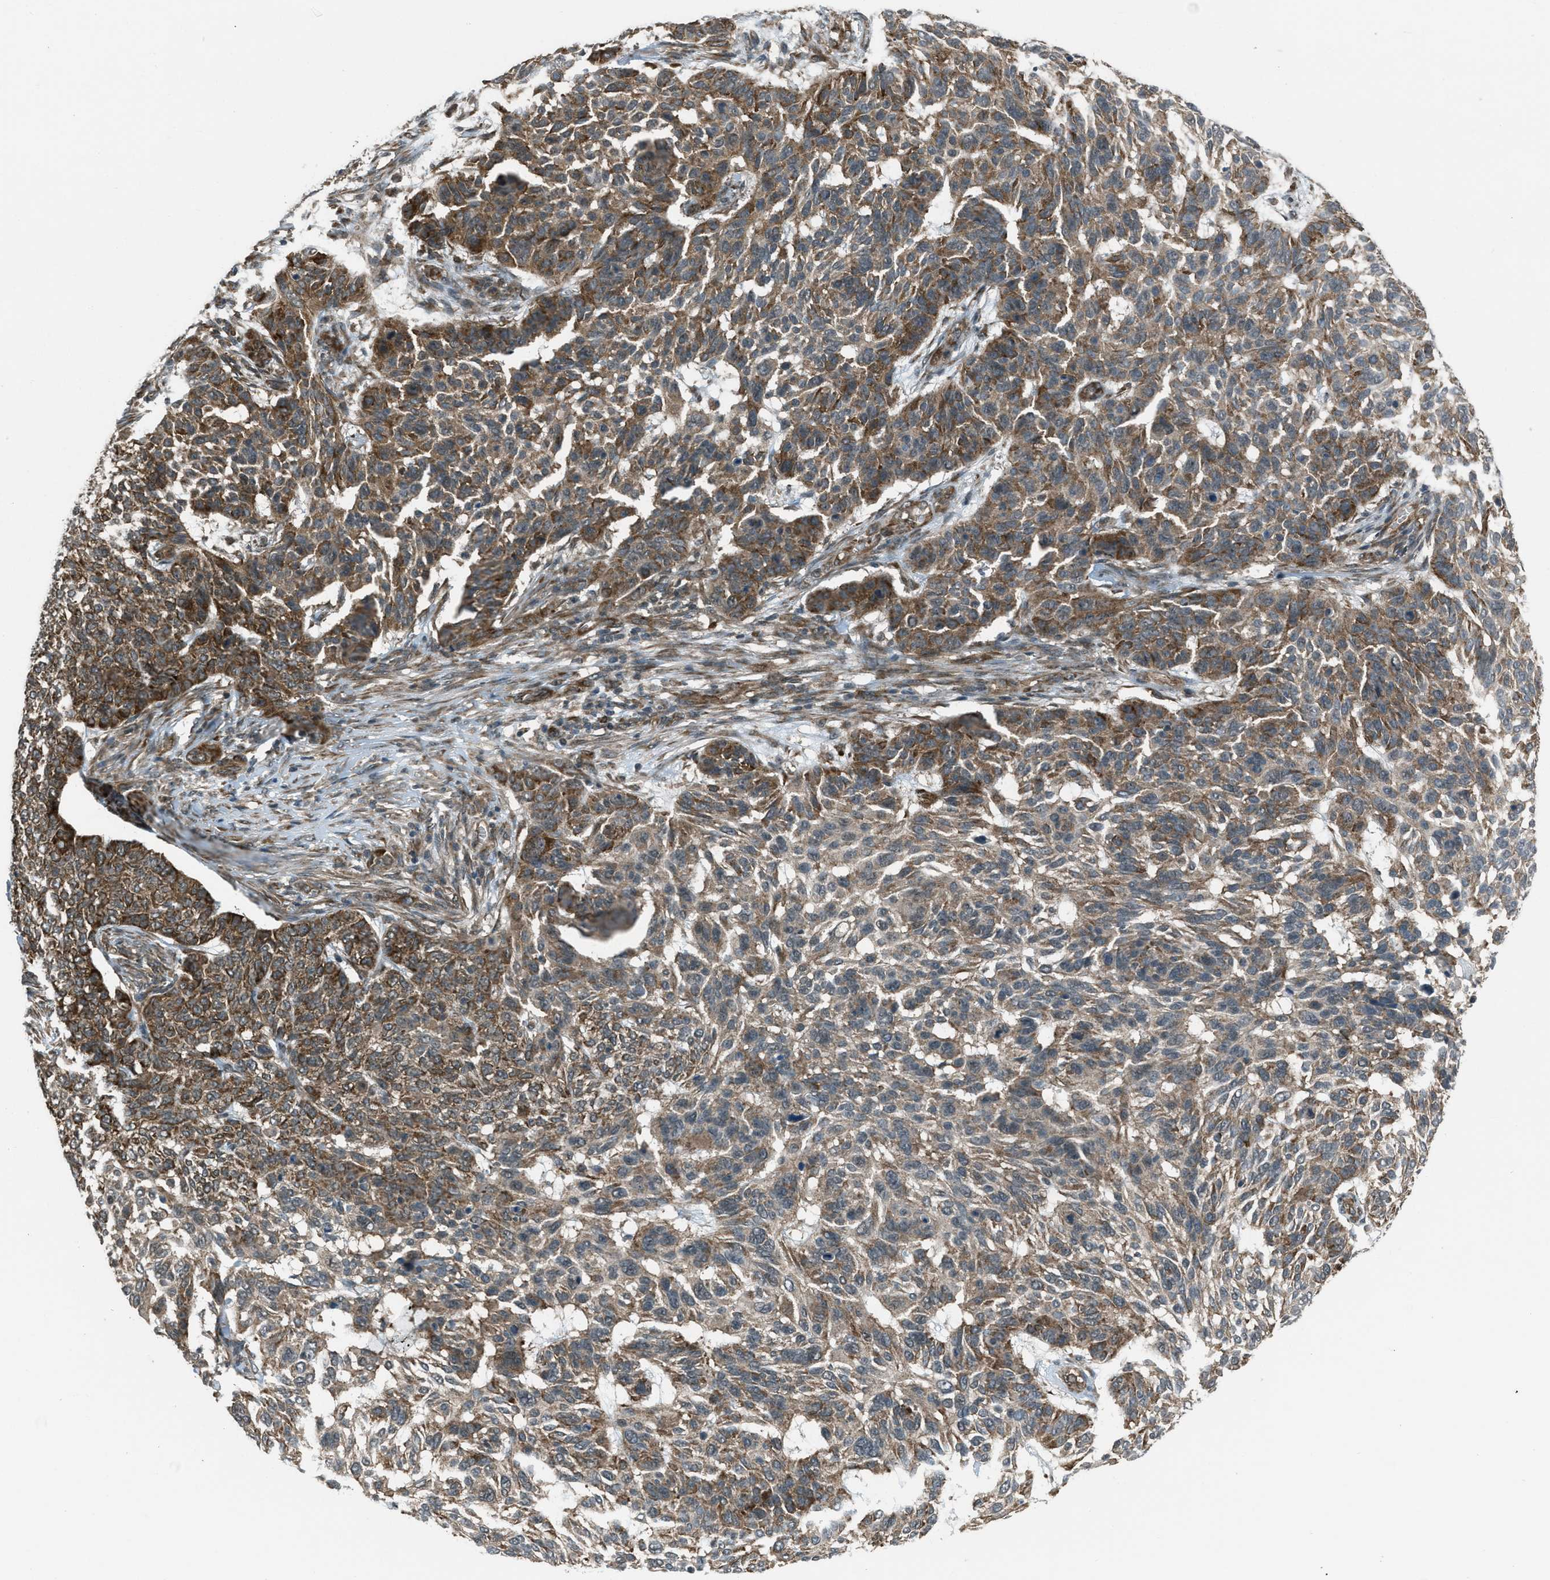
{"staining": {"intensity": "moderate", "quantity": ">75%", "location": "cytoplasmic/membranous"}, "tissue": "skin cancer", "cell_type": "Tumor cells", "image_type": "cancer", "snomed": [{"axis": "morphology", "description": "Basal cell carcinoma"}, {"axis": "topography", "description": "Skin"}], "caption": "The histopathology image demonstrates a brown stain indicating the presence of a protein in the cytoplasmic/membranous of tumor cells in skin cancer.", "gene": "ASAP2", "patient": {"sex": "male", "age": 85}}